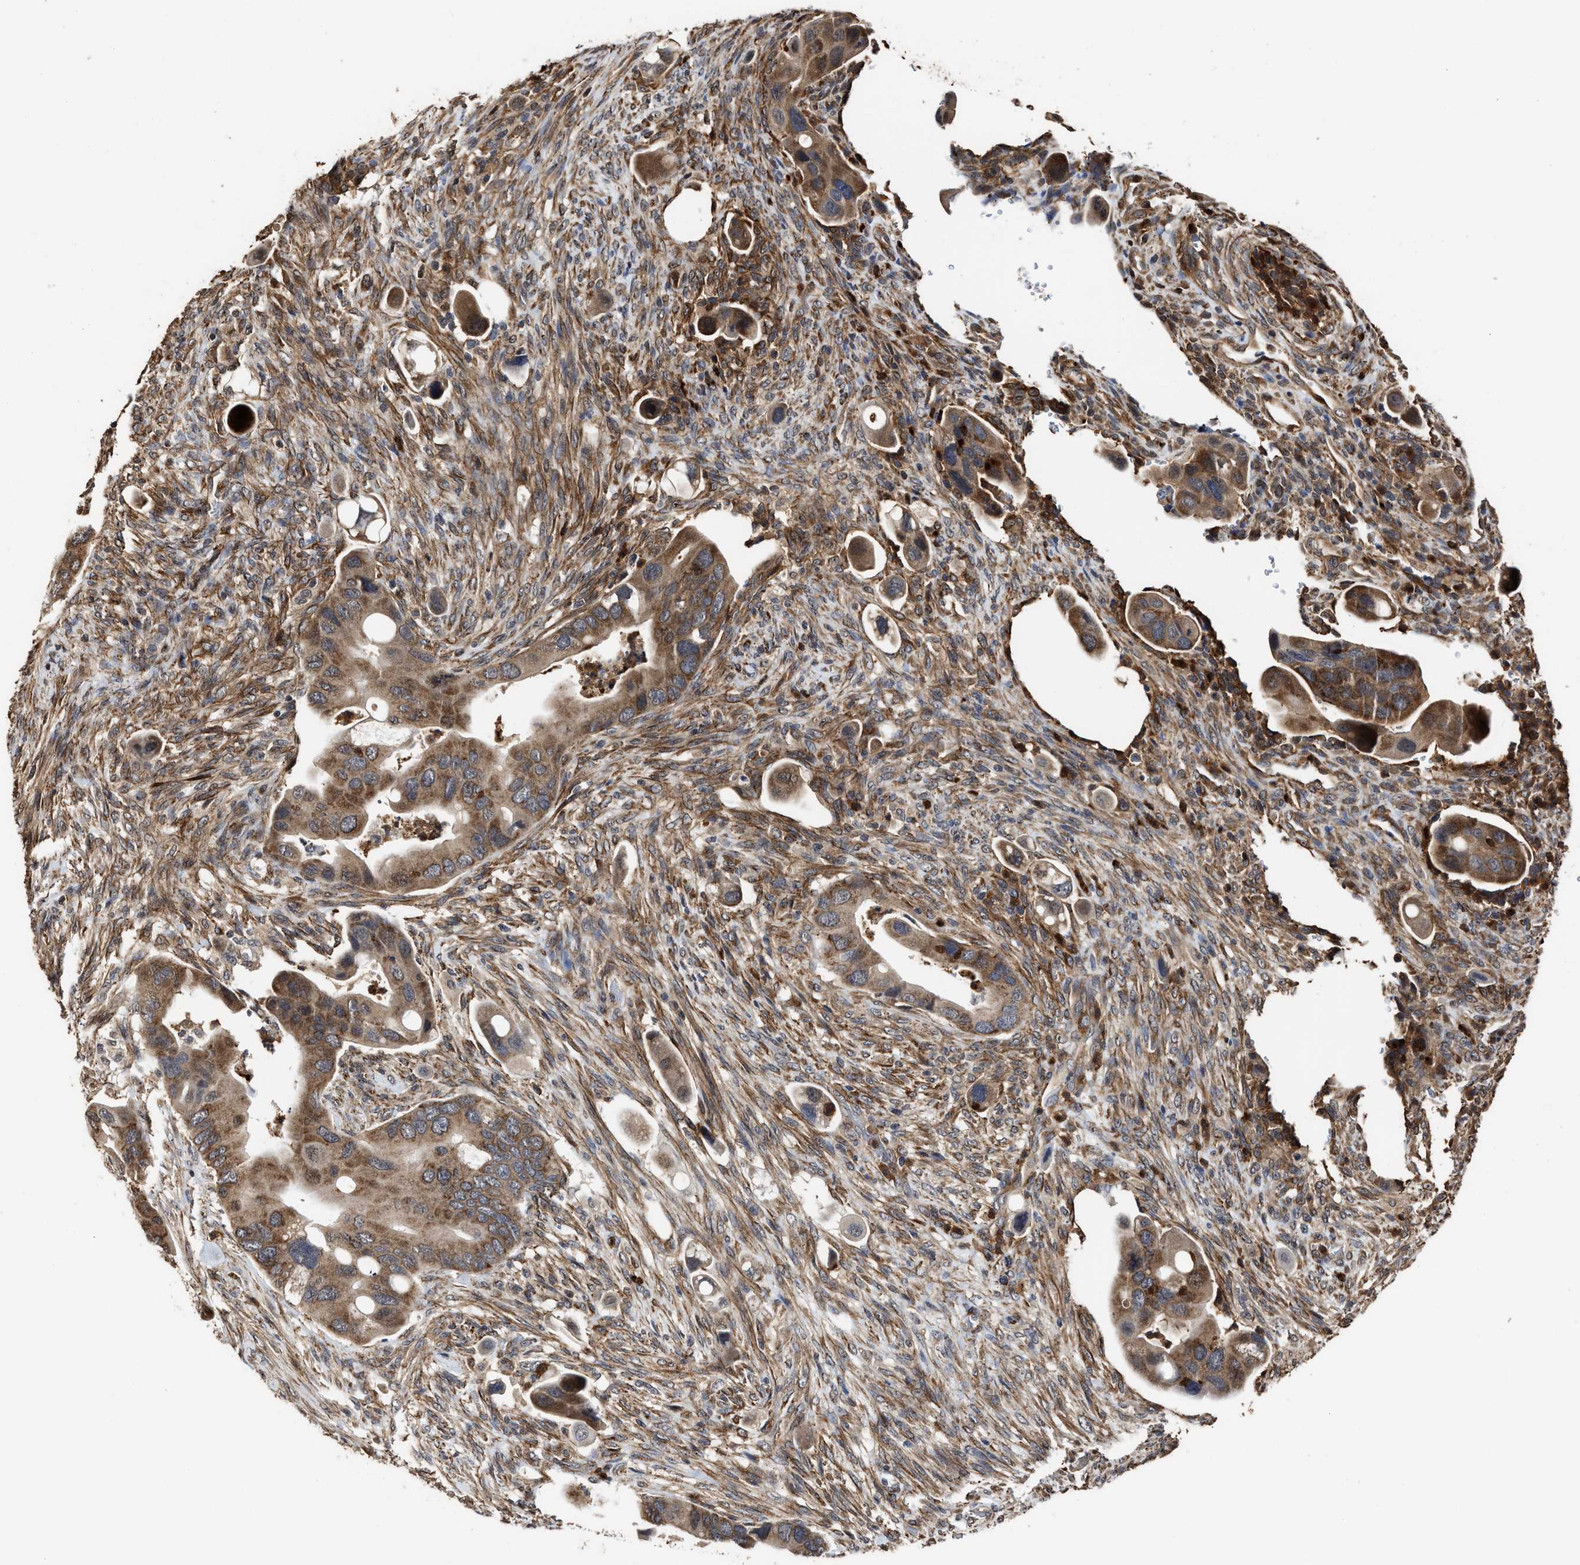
{"staining": {"intensity": "moderate", "quantity": ">75%", "location": "cytoplasmic/membranous"}, "tissue": "colorectal cancer", "cell_type": "Tumor cells", "image_type": "cancer", "snomed": [{"axis": "morphology", "description": "Adenocarcinoma, NOS"}, {"axis": "topography", "description": "Rectum"}], "caption": "Tumor cells exhibit medium levels of moderate cytoplasmic/membranous positivity in approximately >75% of cells in human colorectal adenocarcinoma.", "gene": "SEPTIN2", "patient": {"sex": "female", "age": 57}}